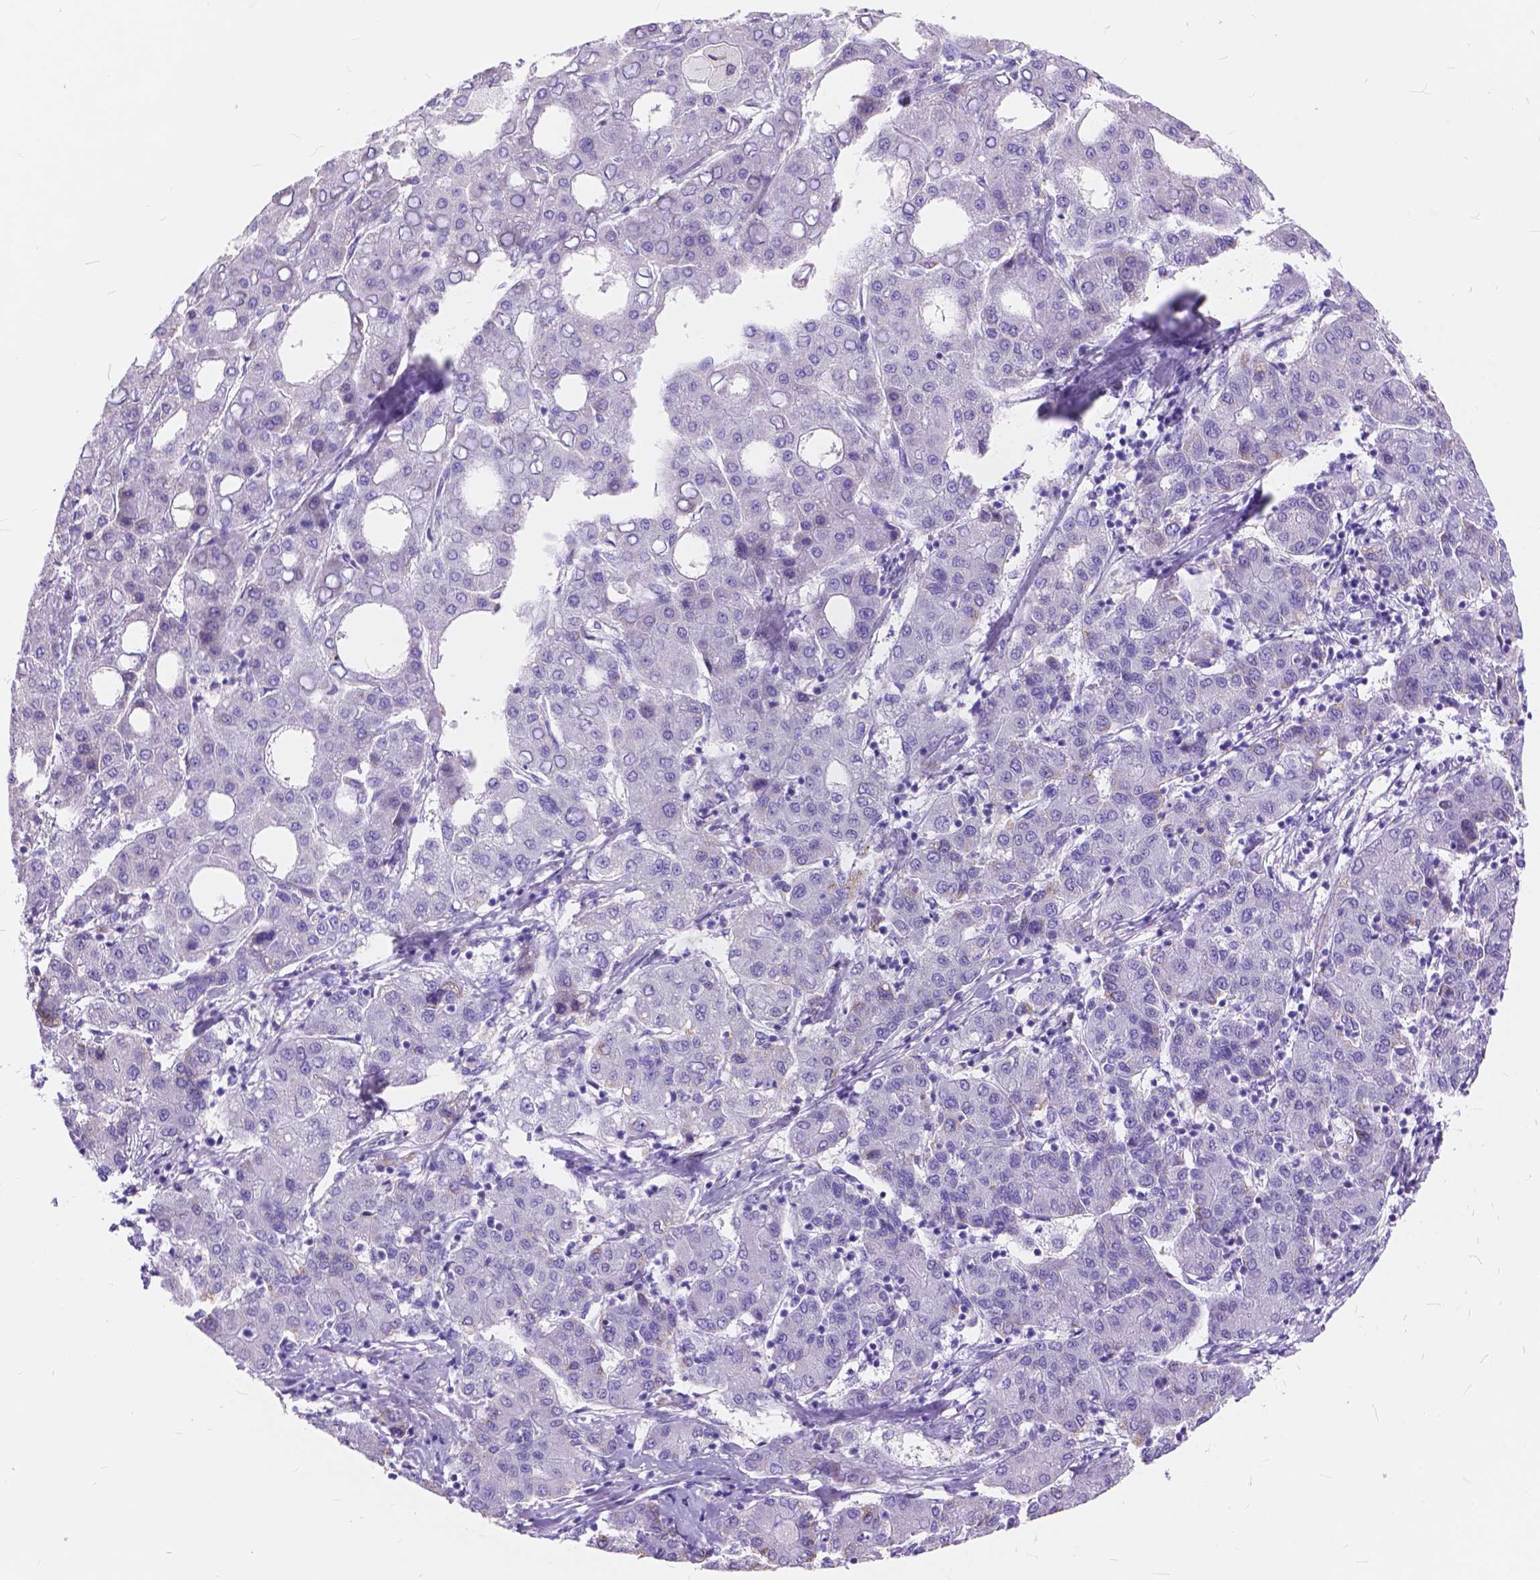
{"staining": {"intensity": "weak", "quantity": "<25%", "location": "cytoplasmic/membranous"}, "tissue": "liver cancer", "cell_type": "Tumor cells", "image_type": "cancer", "snomed": [{"axis": "morphology", "description": "Carcinoma, Hepatocellular, NOS"}, {"axis": "topography", "description": "Liver"}], "caption": "Immunohistochemistry (IHC) of human liver cancer (hepatocellular carcinoma) demonstrates no positivity in tumor cells. The staining was performed using DAB to visualize the protein expression in brown, while the nuclei were stained in blue with hematoxylin (Magnification: 20x).", "gene": "FOXL2", "patient": {"sex": "male", "age": 65}}